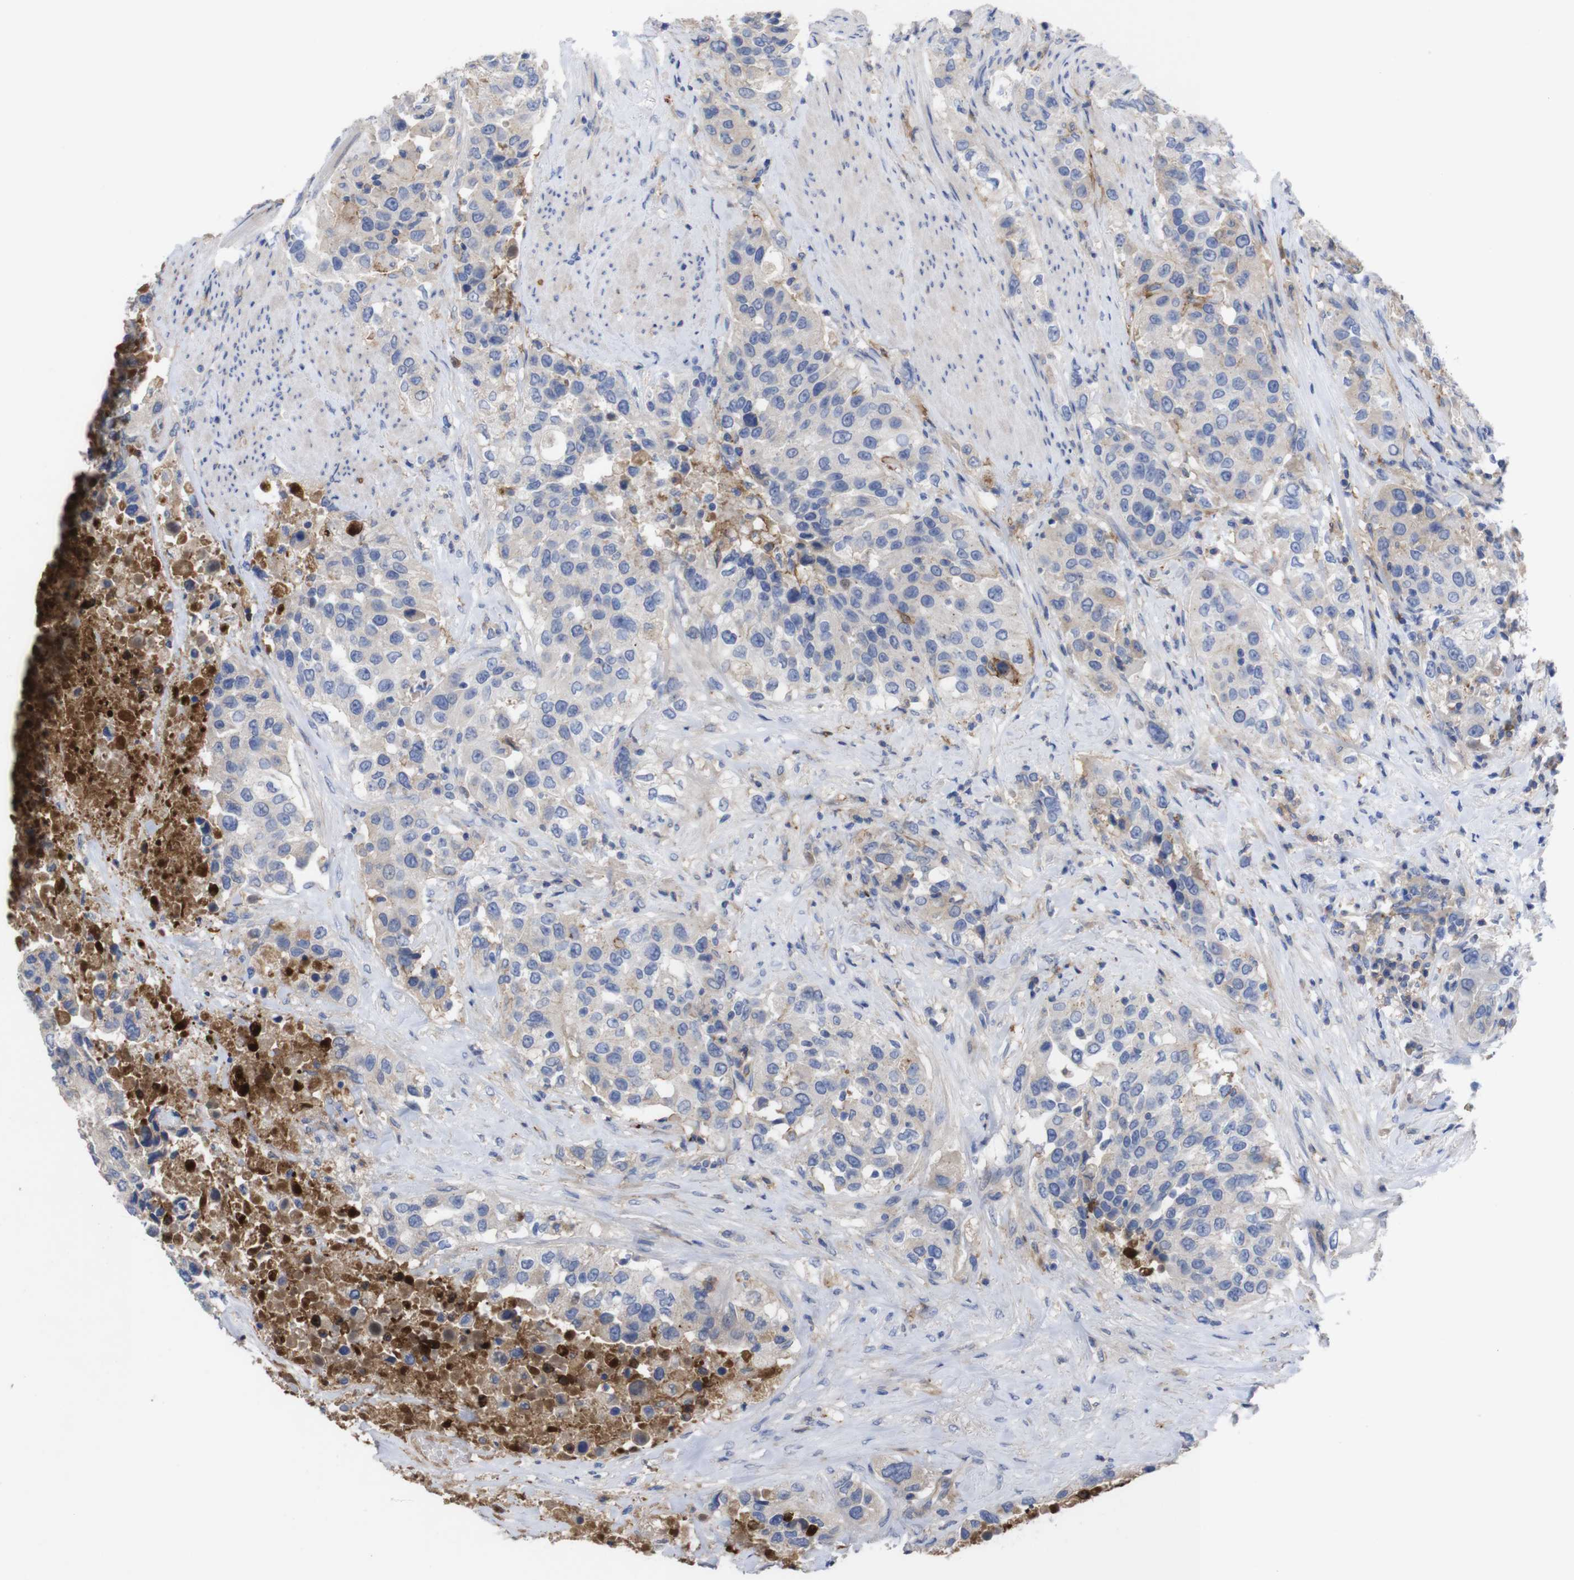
{"staining": {"intensity": "weak", "quantity": "<25%", "location": "cytoplasmic/membranous"}, "tissue": "urothelial cancer", "cell_type": "Tumor cells", "image_type": "cancer", "snomed": [{"axis": "morphology", "description": "Urothelial carcinoma, High grade"}, {"axis": "topography", "description": "Urinary bladder"}], "caption": "An IHC micrograph of urothelial cancer is shown. There is no staining in tumor cells of urothelial cancer.", "gene": "C5AR1", "patient": {"sex": "female", "age": 80}}